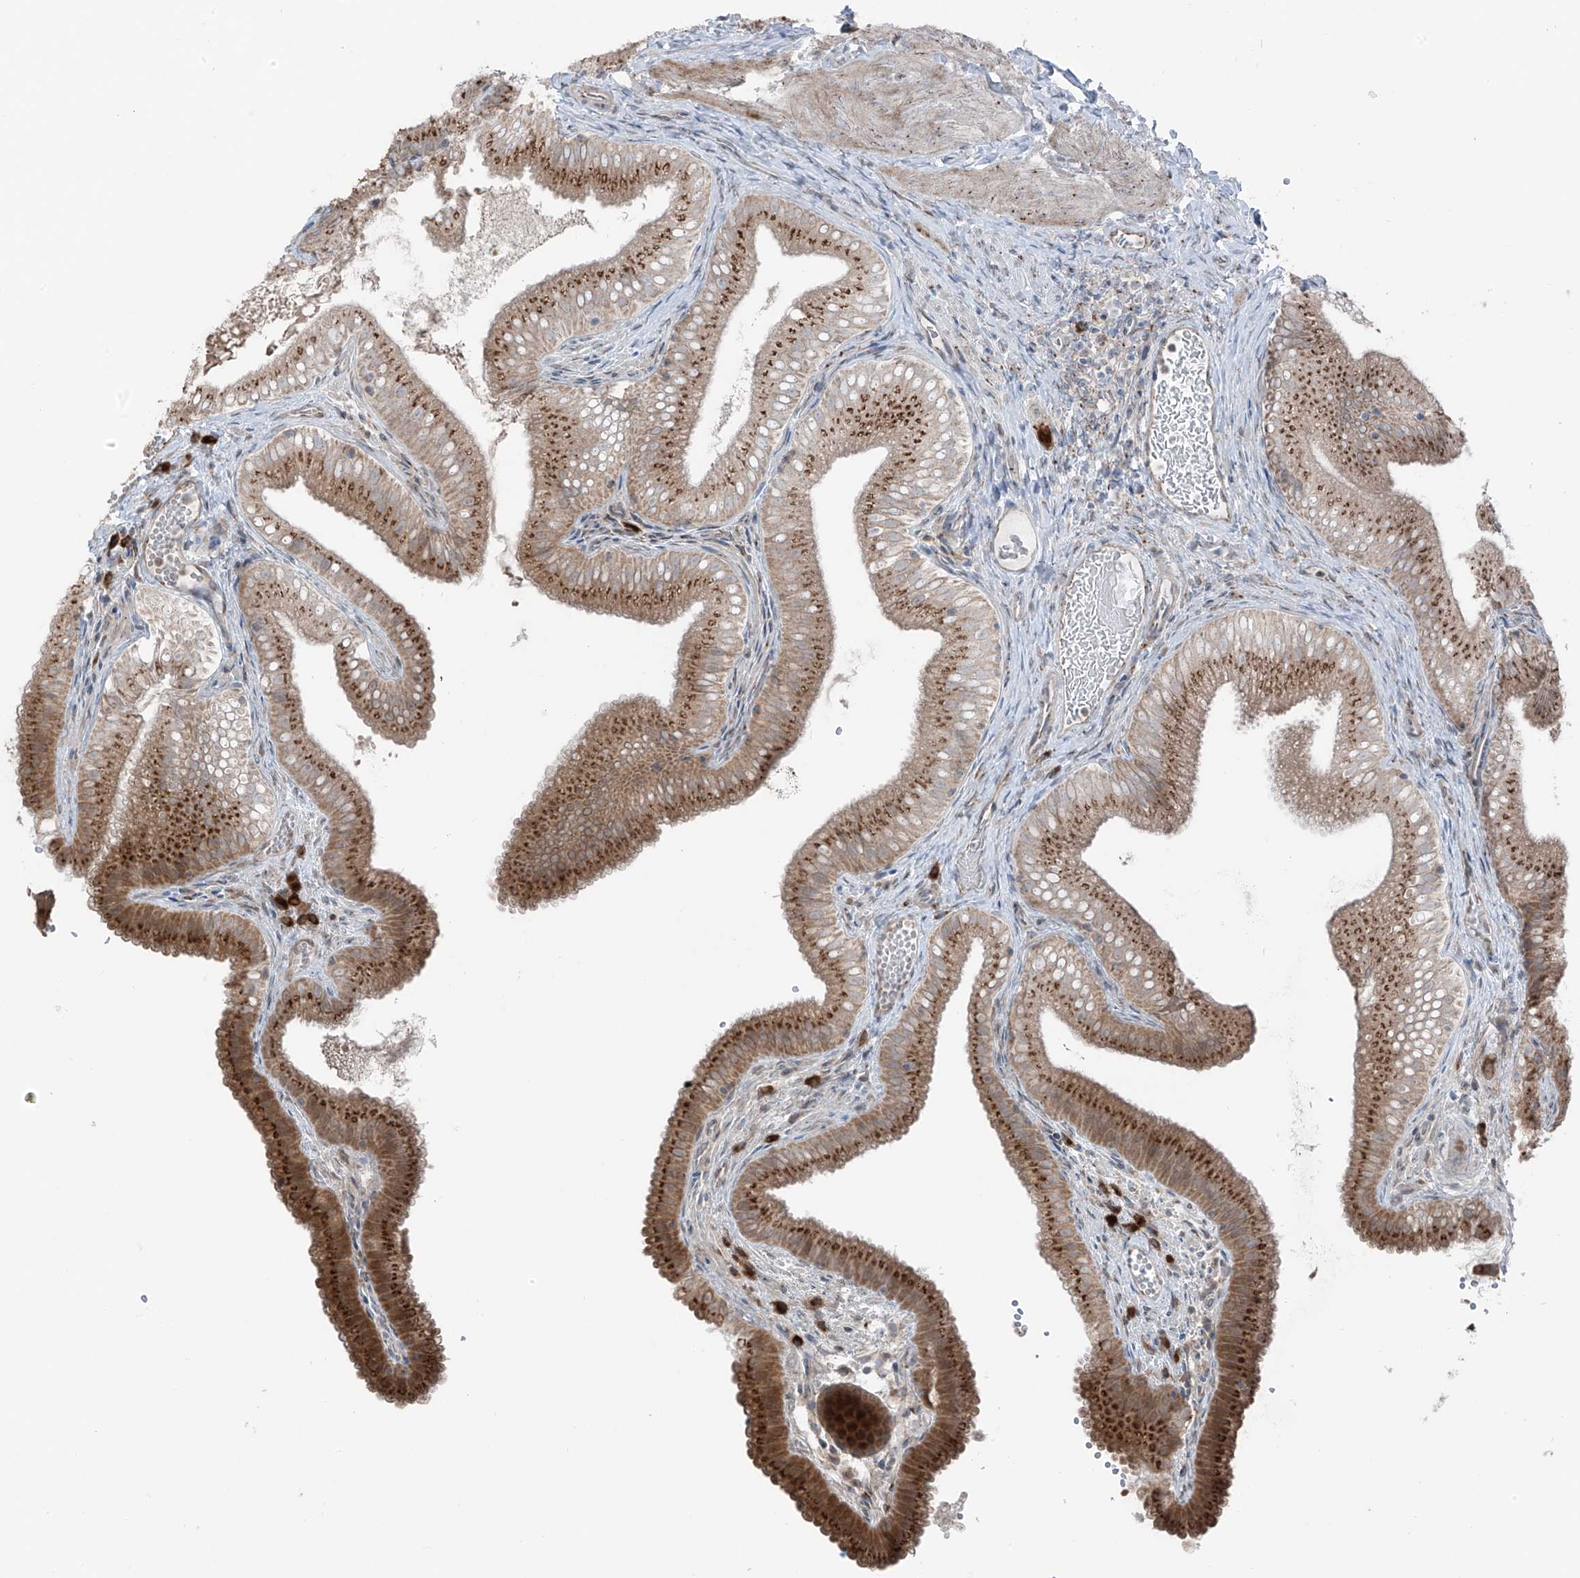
{"staining": {"intensity": "strong", "quantity": ">75%", "location": "cytoplasmic/membranous"}, "tissue": "gallbladder", "cell_type": "Glandular cells", "image_type": "normal", "snomed": [{"axis": "morphology", "description": "Normal tissue, NOS"}, {"axis": "topography", "description": "Gallbladder"}], "caption": "Glandular cells reveal high levels of strong cytoplasmic/membranous staining in about >75% of cells in unremarkable human gallbladder.", "gene": "ERLEC1", "patient": {"sex": "female", "age": 30}}